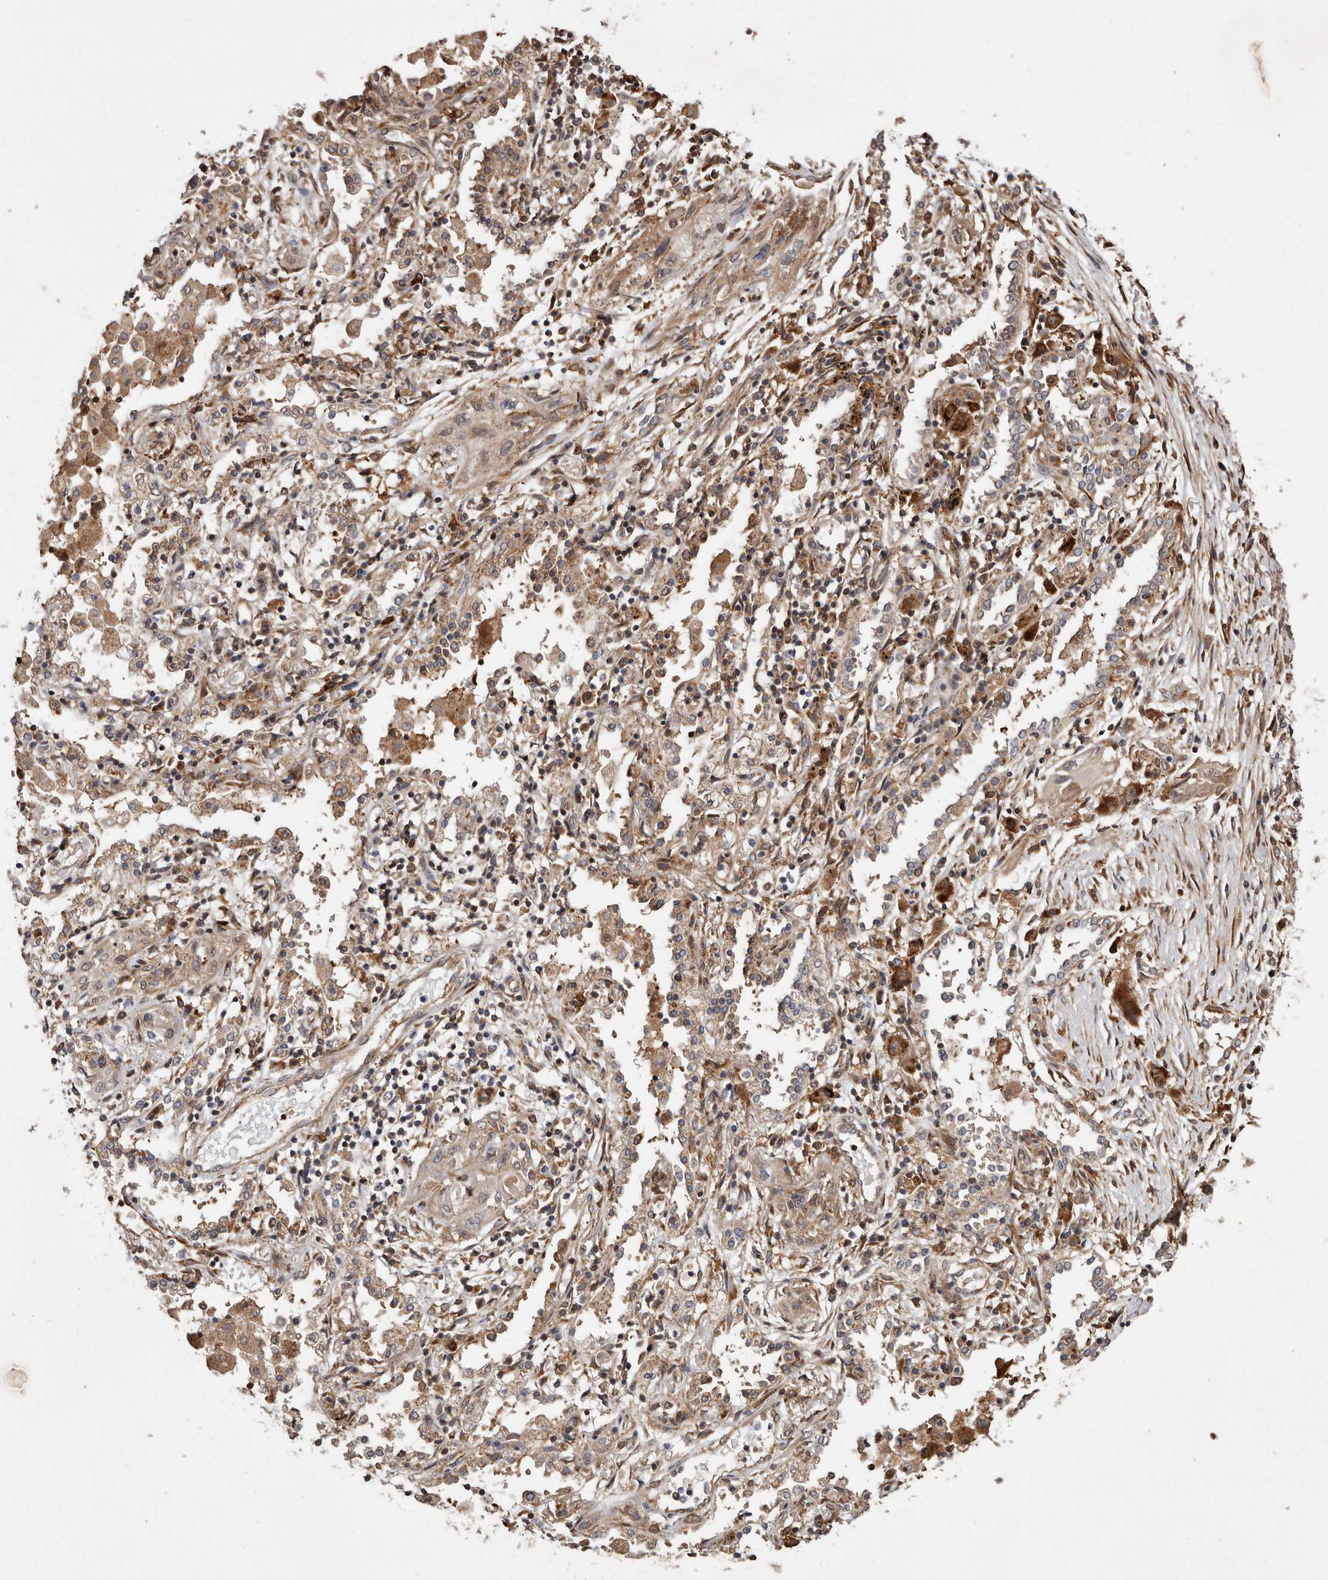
{"staining": {"intensity": "moderate", "quantity": ">75%", "location": "cytoplasmic/membranous"}, "tissue": "lung cancer", "cell_type": "Tumor cells", "image_type": "cancer", "snomed": [{"axis": "morphology", "description": "Squamous cell carcinoma, NOS"}, {"axis": "topography", "description": "Lung"}], "caption": "Squamous cell carcinoma (lung) stained with immunohistochemistry (IHC) reveals moderate cytoplasmic/membranous positivity in about >75% of tumor cells.", "gene": "FLAD1", "patient": {"sex": "female", "age": 47}}